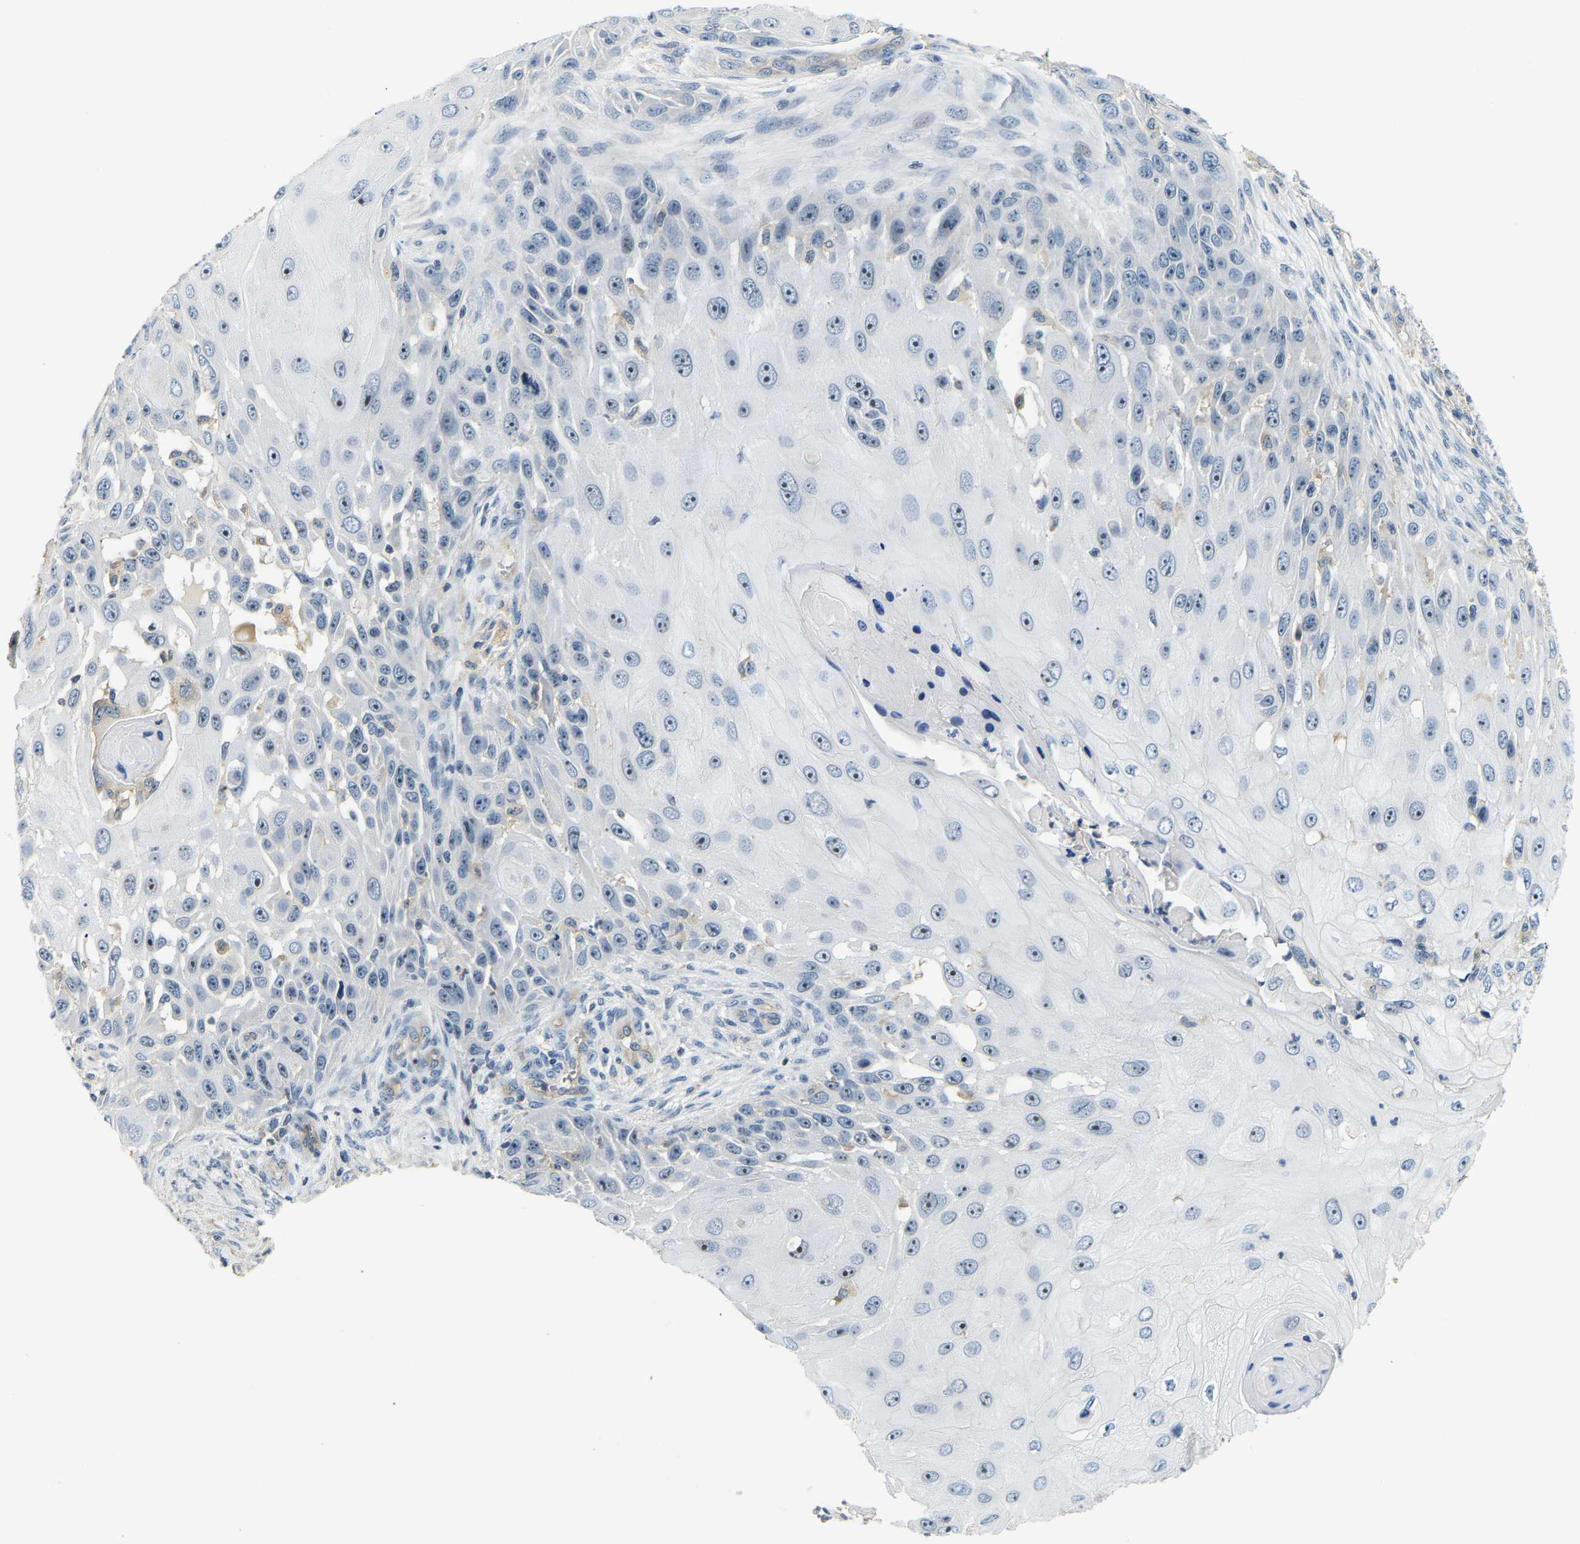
{"staining": {"intensity": "strong", "quantity": "<25%", "location": "nuclear"}, "tissue": "skin cancer", "cell_type": "Tumor cells", "image_type": "cancer", "snomed": [{"axis": "morphology", "description": "Squamous cell carcinoma, NOS"}, {"axis": "topography", "description": "Skin"}], "caption": "An image of human squamous cell carcinoma (skin) stained for a protein exhibits strong nuclear brown staining in tumor cells. (DAB IHC, brown staining for protein, blue staining for nuclei).", "gene": "RRP1", "patient": {"sex": "female", "age": 44}}